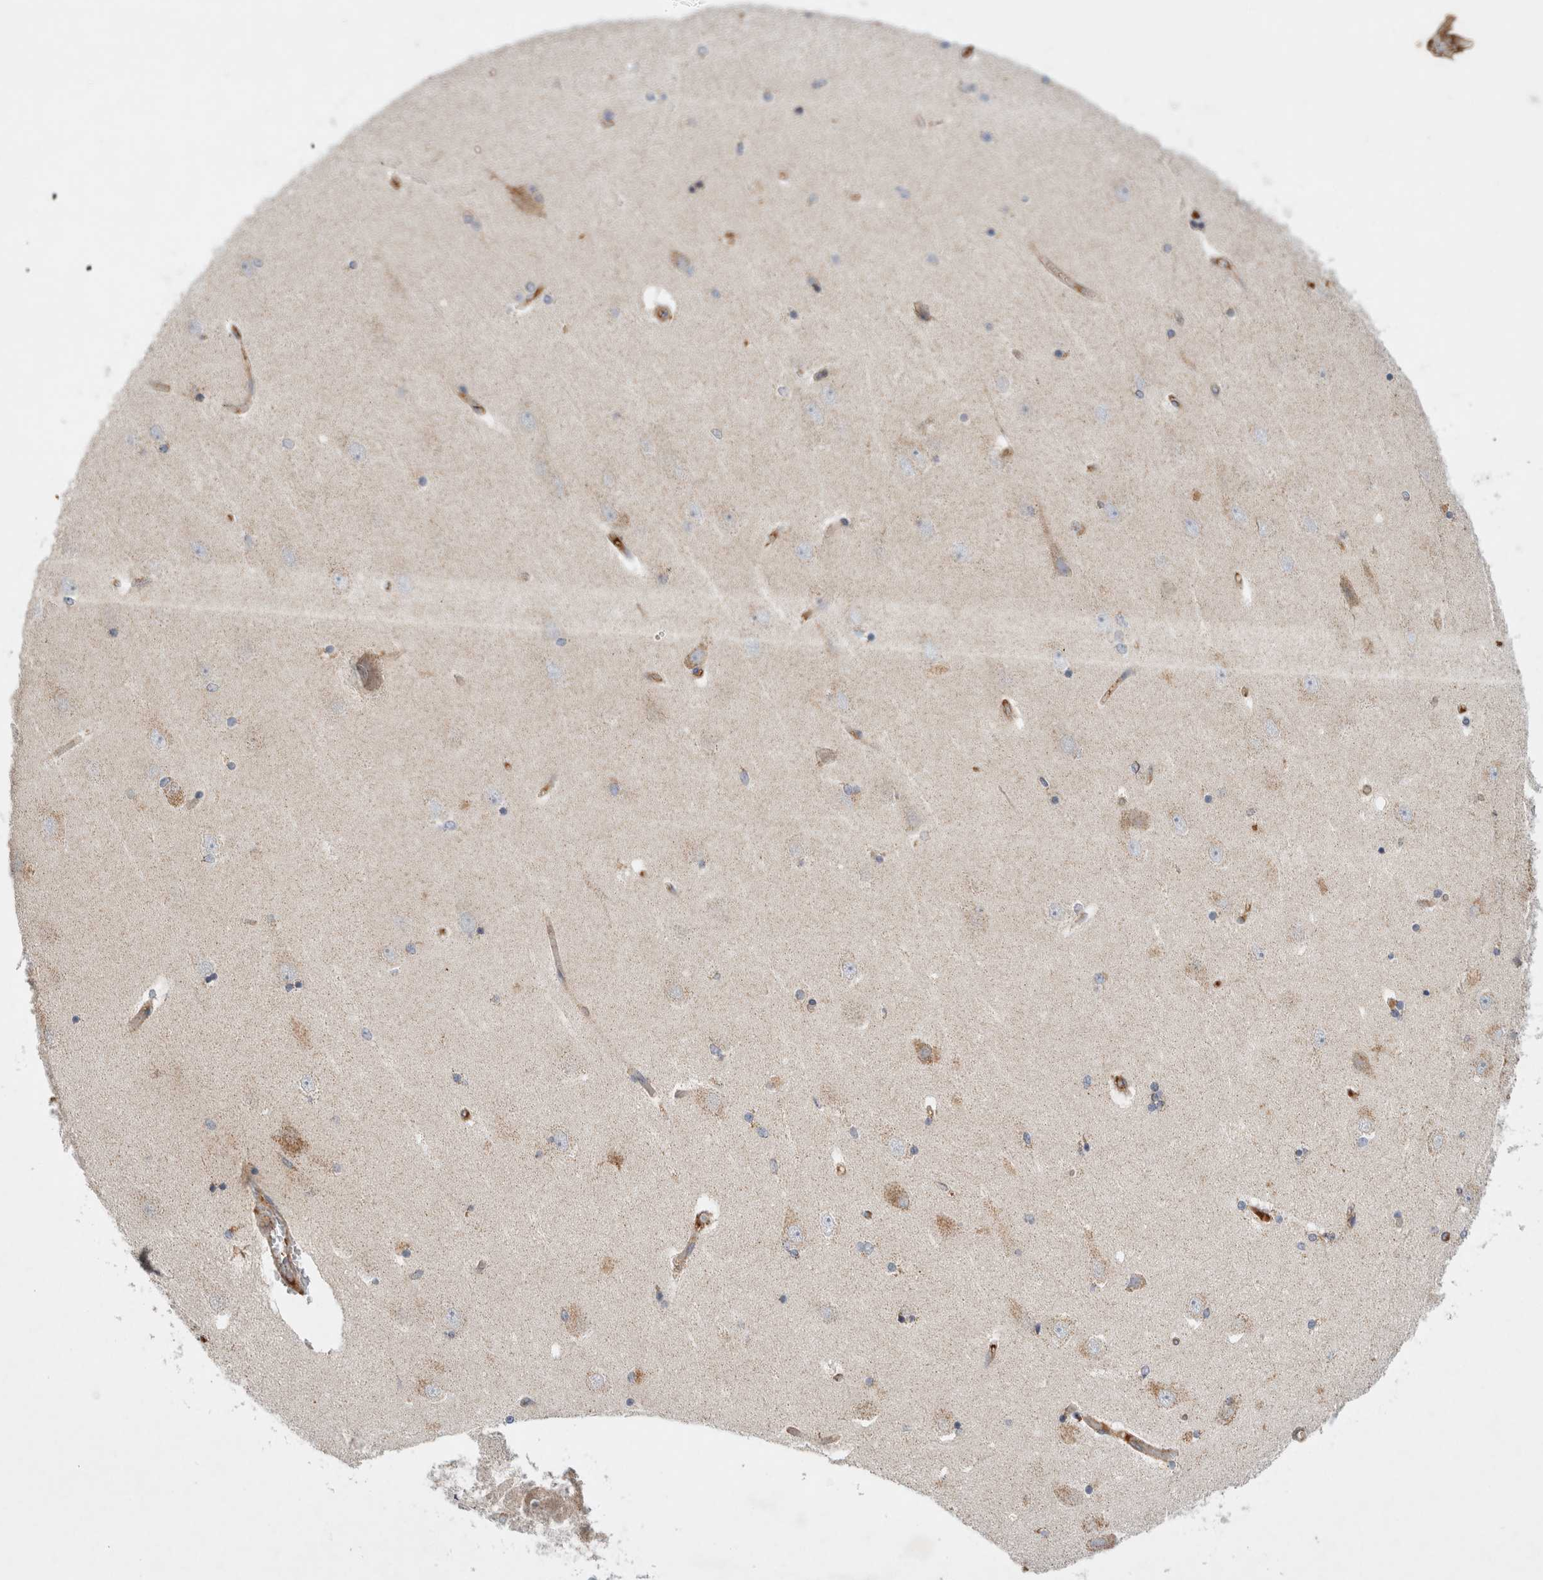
{"staining": {"intensity": "moderate", "quantity": "<25%", "location": "cytoplasmic/membranous"}, "tissue": "hippocampus", "cell_type": "Glial cells", "image_type": "normal", "snomed": [{"axis": "morphology", "description": "Normal tissue, NOS"}, {"axis": "topography", "description": "Hippocampus"}], "caption": "Immunohistochemistry (IHC) histopathology image of benign hippocampus: hippocampus stained using immunohistochemistry (IHC) shows low levels of moderate protein expression localized specifically in the cytoplasmic/membranous of glial cells, appearing as a cytoplasmic/membranous brown color.", "gene": "MRPS28", "patient": {"sex": "female", "age": 54}}